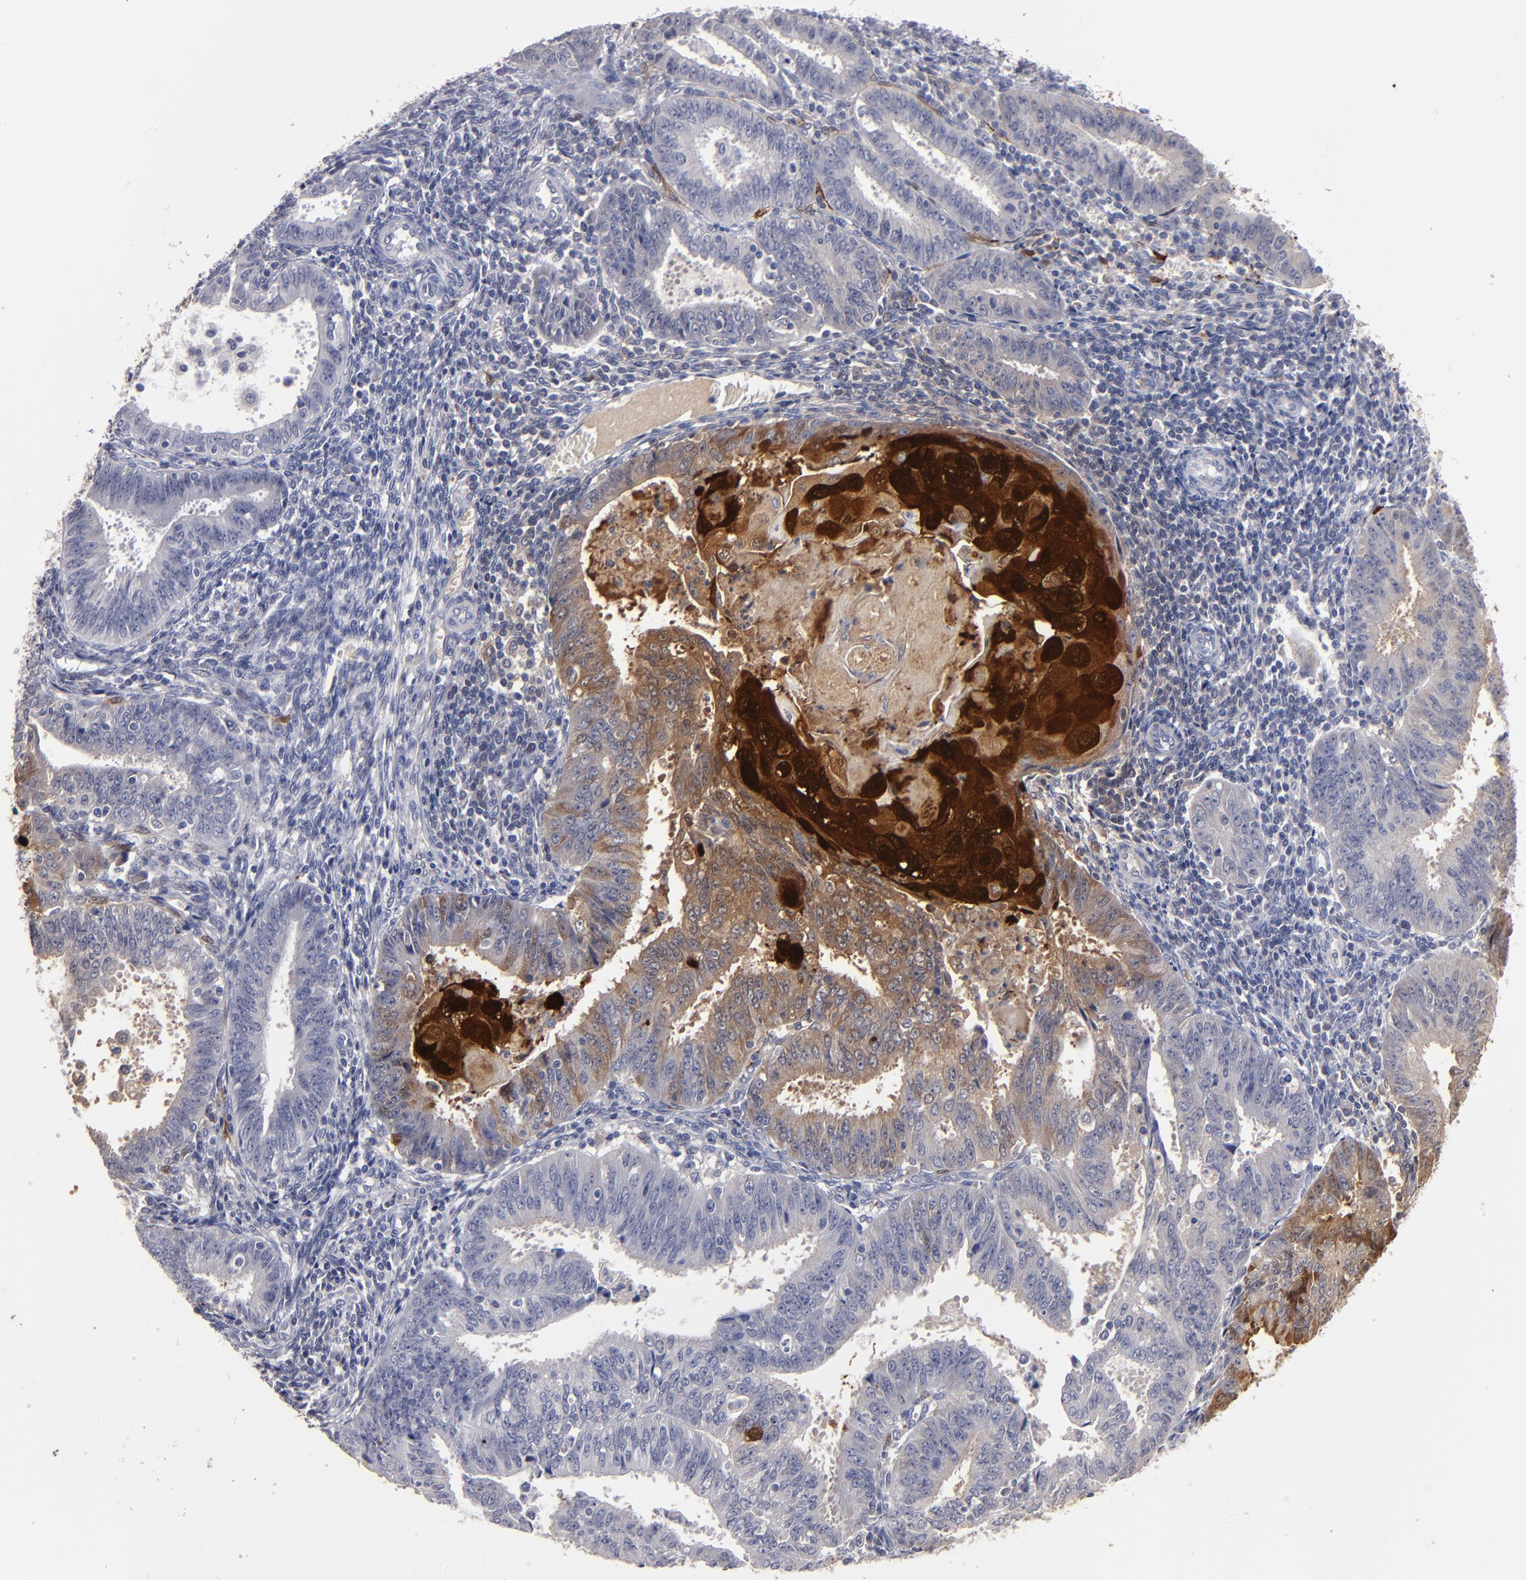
{"staining": {"intensity": "moderate", "quantity": "<25%", "location": "cytoplasmic/membranous"}, "tissue": "endometrial cancer", "cell_type": "Tumor cells", "image_type": "cancer", "snomed": [{"axis": "morphology", "description": "Adenocarcinoma, NOS"}, {"axis": "topography", "description": "Endometrium"}], "caption": "This image demonstrates immunohistochemistry staining of human endometrial cancer, with low moderate cytoplasmic/membranous positivity in approximately <25% of tumor cells.", "gene": "FABP4", "patient": {"sex": "female", "age": 42}}